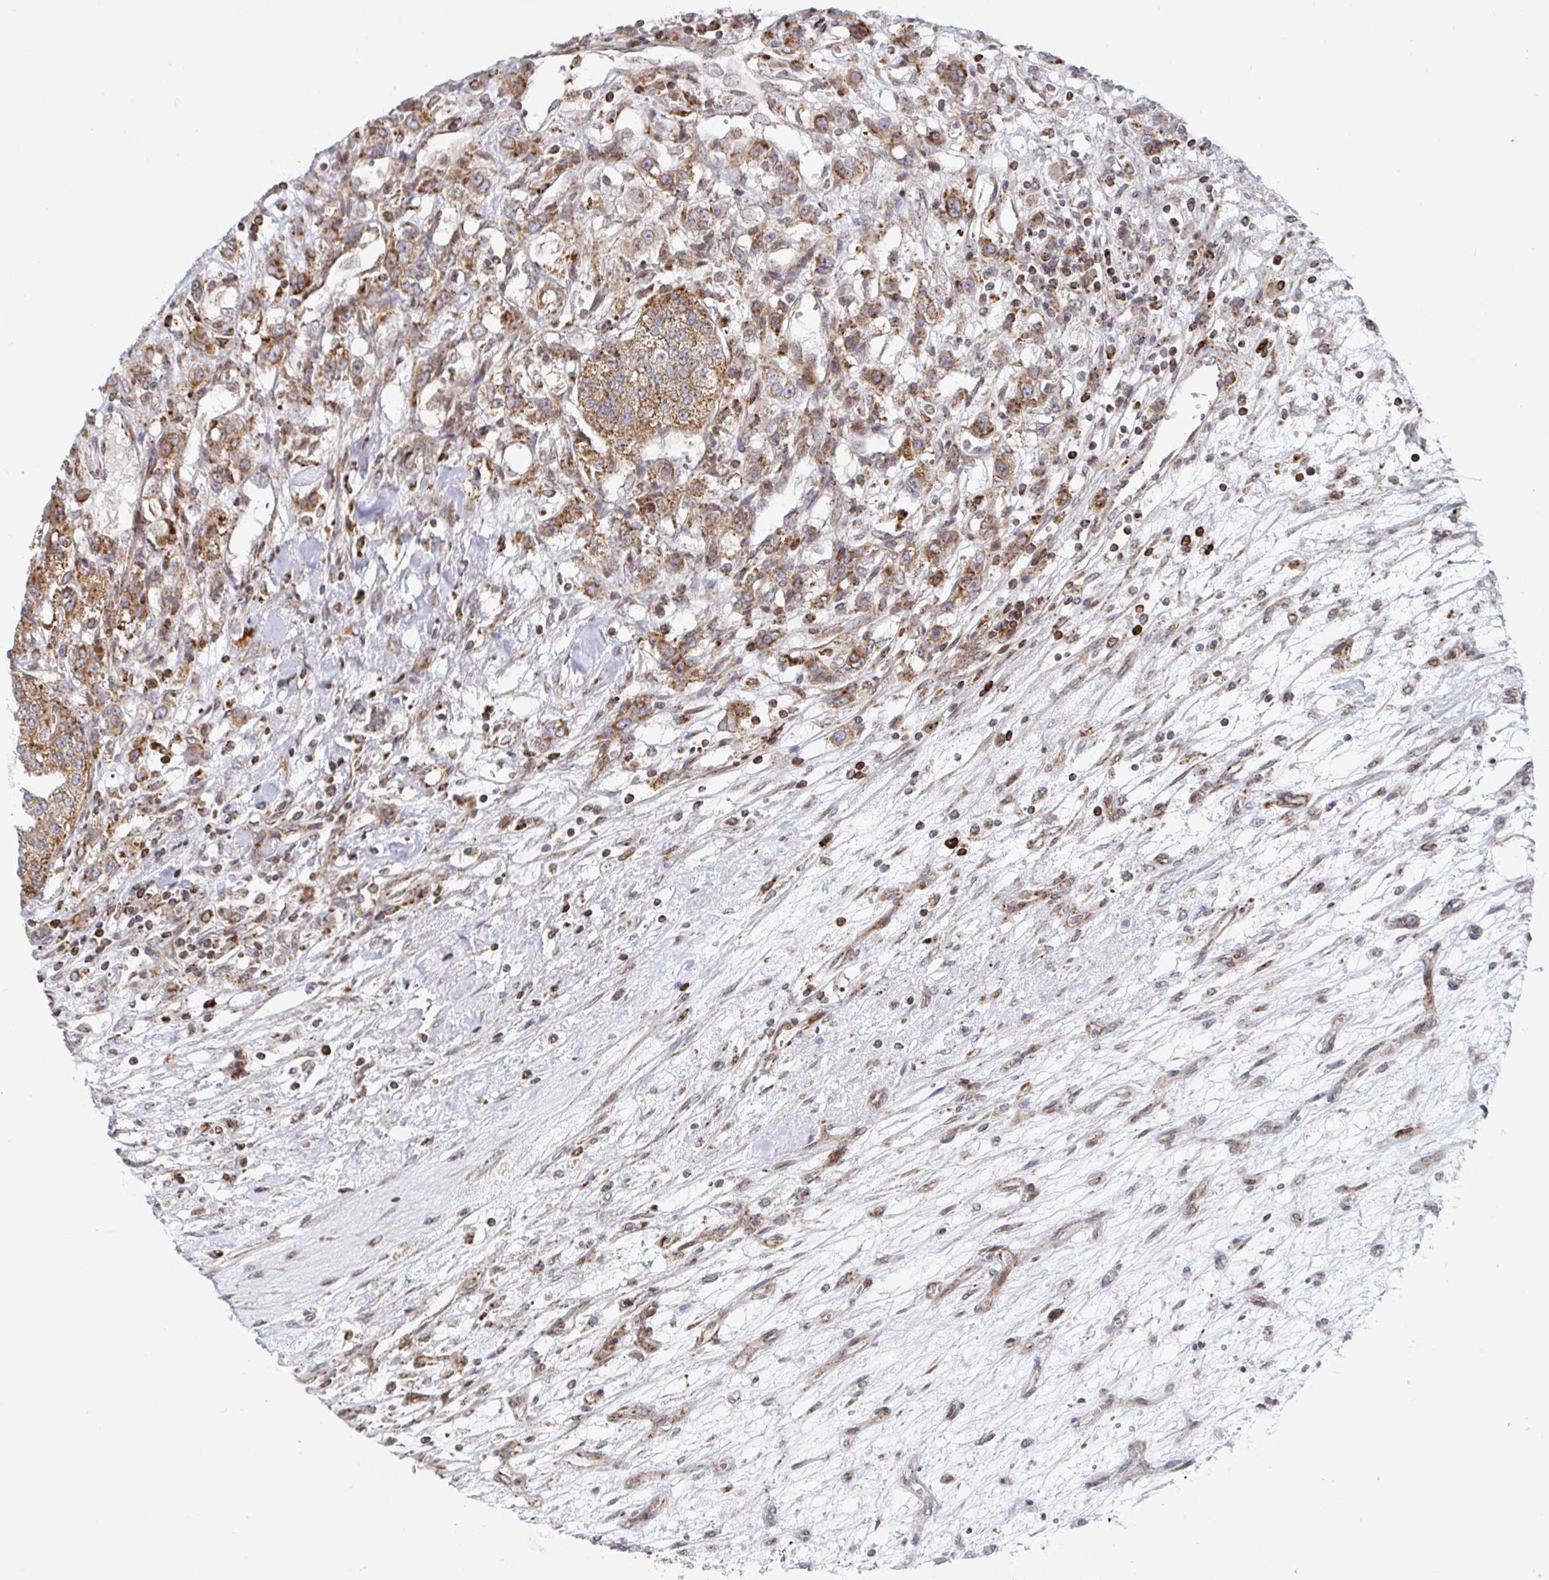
{"staining": {"intensity": "moderate", "quantity": ">75%", "location": "cytoplasmic/membranous"}, "tissue": "renal cancer", "cell_type": "Tumor cells", "image_type": "cancer", "snomed": [{"axis": "morphology", "description": "Adenocarcinoma, NOS"}, {"axis": "topography", "description": "Kidney"}], "caption": "Adenocarcinoma (renal) stained with a brown dye shows moderate cytoplasmic/membranous positive positivity in about >75% of tumor cells.", "gene": "STARD8", "patient": {"sex": "female", "age": 63}}